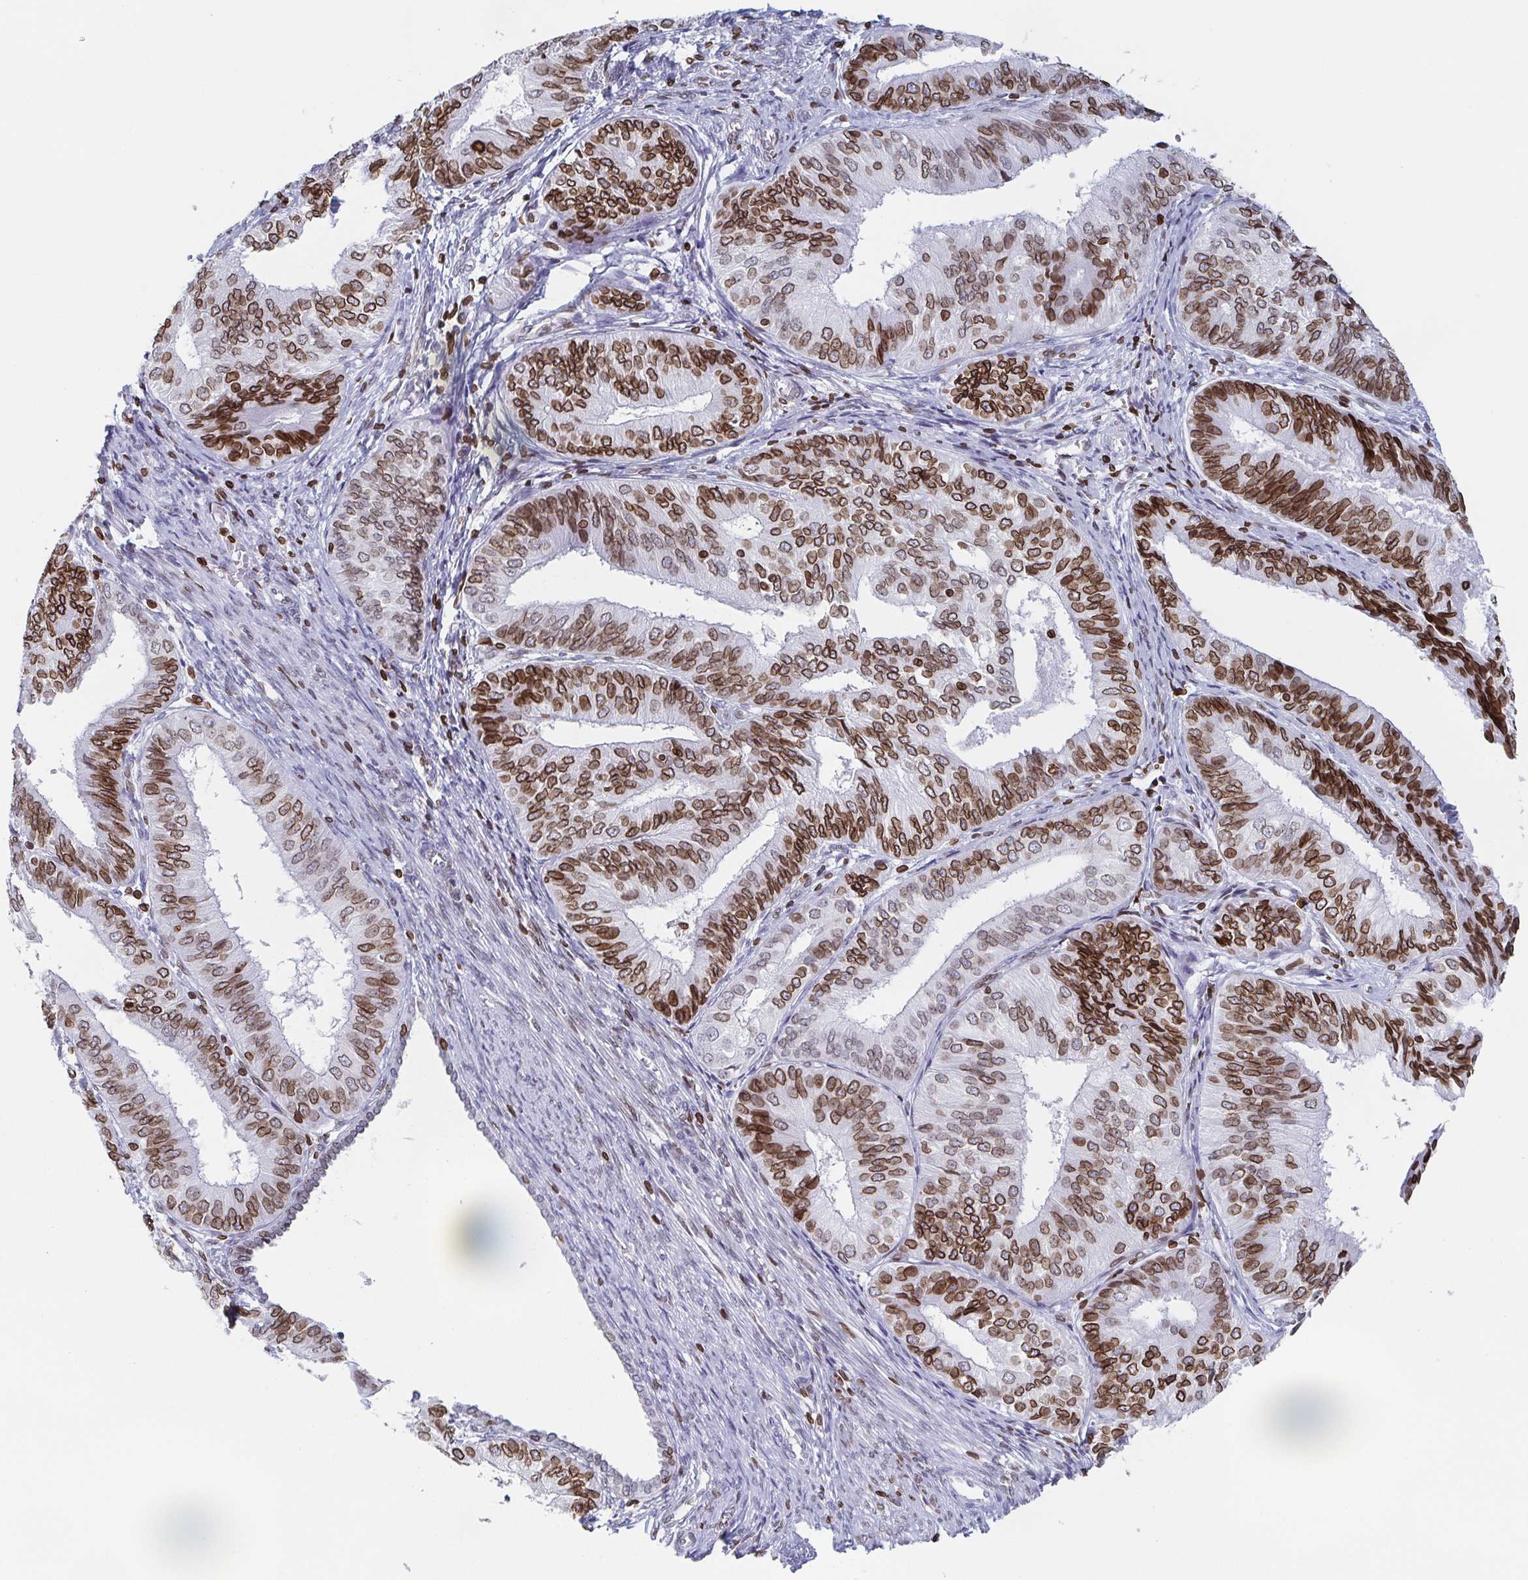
{"staining": {"intensity": "strong", "quantity": ">75%", "location": "cytoplasmic/membranous,nuclear"}, "tissue": "endometrial cancer", "cell_type": "Tumor cells", "image_type": "cancer", "snomed": [{"axis": "morphology", "description": "Adenocarcinoma, NOS"}, {"axis": "topography", "description": "Endometrium"}], "caption": "The photomicrograph displays a brown stain indicating the presence of a protein in the cytoplasmic/membranous and nuclear of tumor cells in adenocarcinoma (endometrial). Using DAB (3,3'-diaminobenzidine) (brown) and hematoxylin (blue) stains, captured at high magnification using brightfield microscopy.", "gene": "BTBD7", "patient": {"sex": "female", "age": 58}}